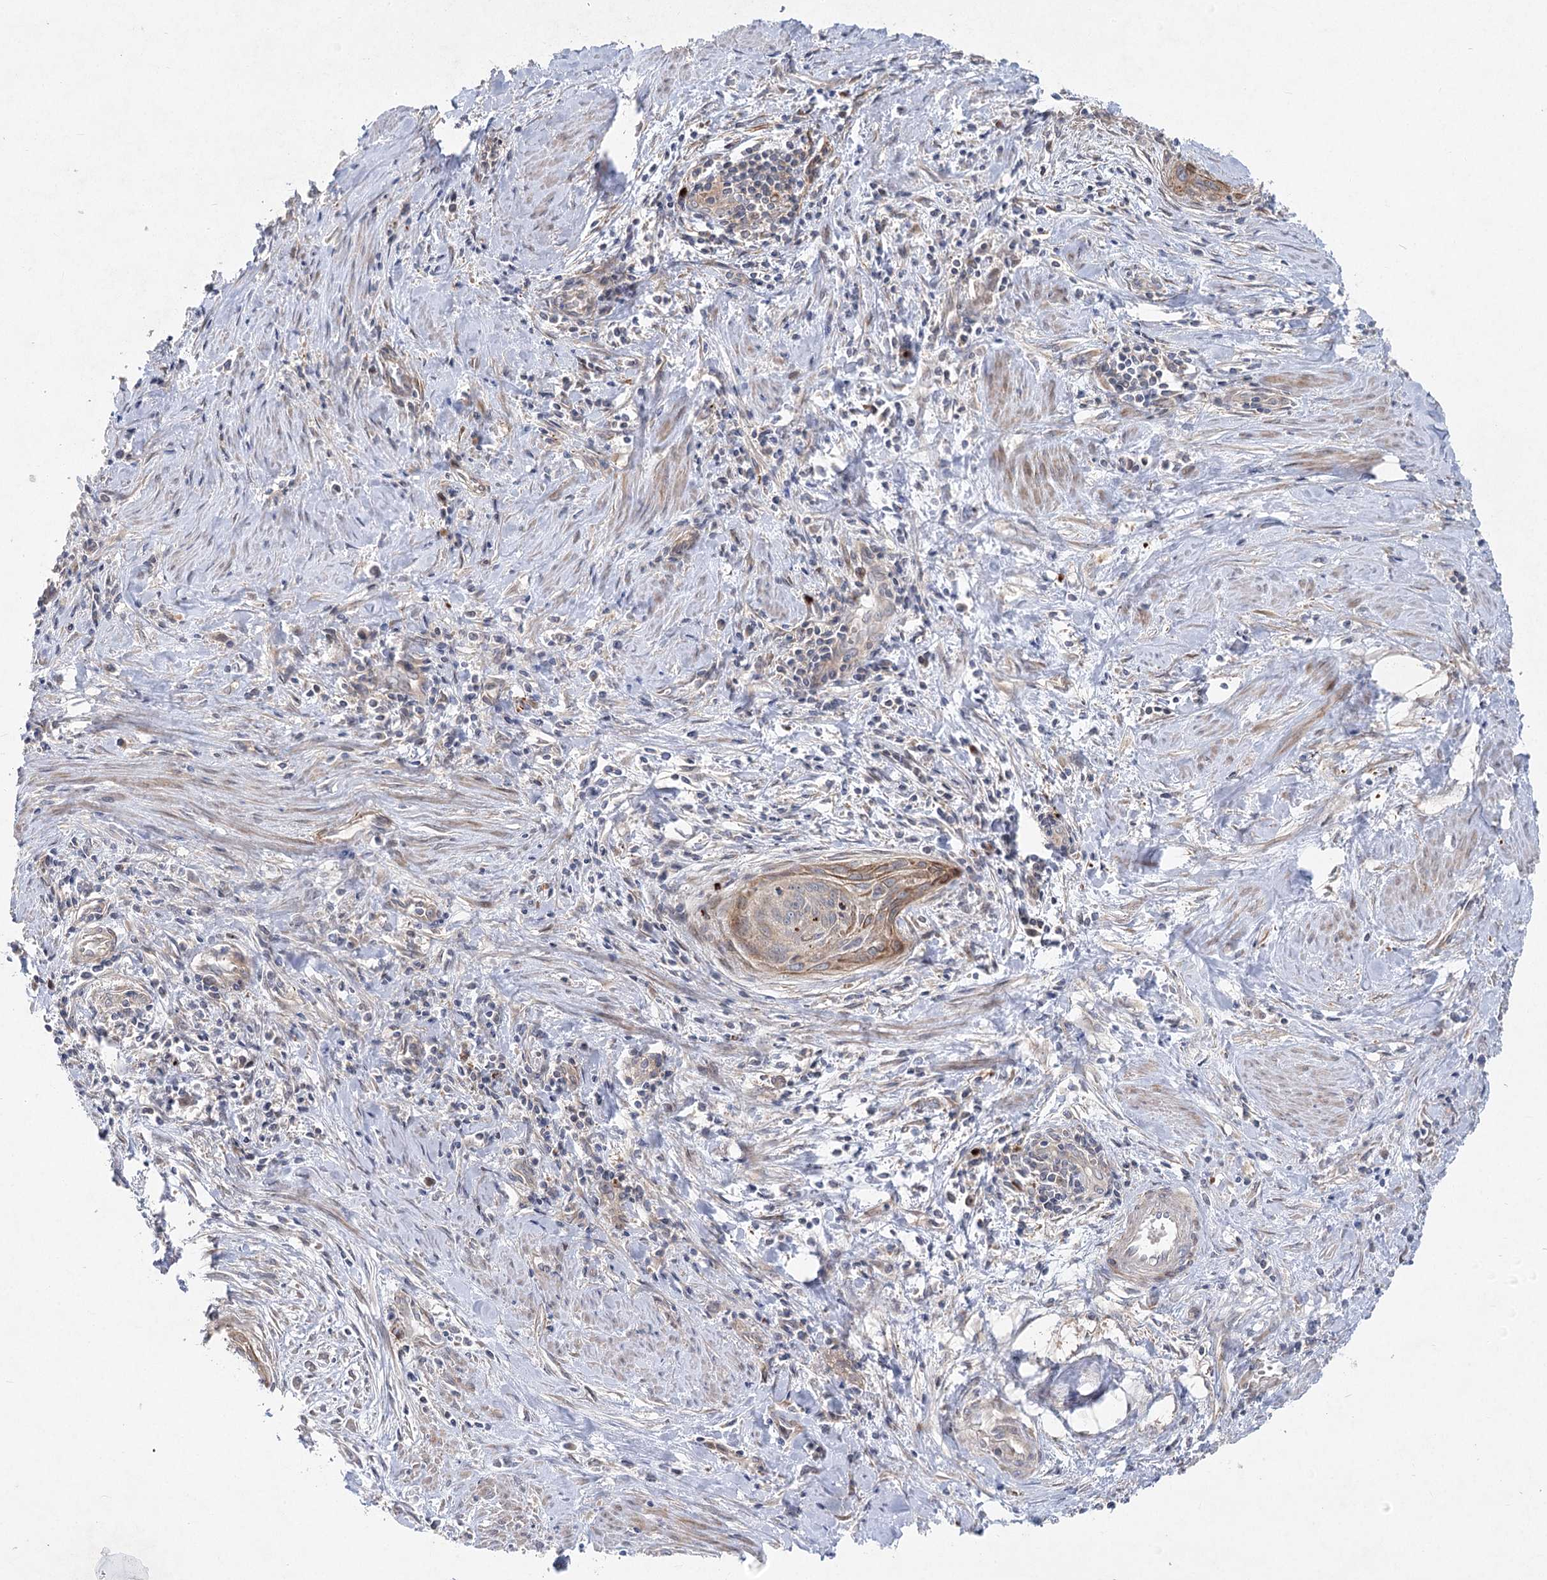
{"staining": {"intensity": "moderate", "quantity": "<25%", "location": "cytoplasmic/membranous"}, "tissue": "cervical cancer", "cell_type": "Tumor cells", "image_type": "cancer", "snomed": [{"axis": "morphology", "description": "Squamous cell carcinoma, NOS"}, {"axis": "topography", "description": "Cervix"}], "caption": "Protein expression analysis of cervical squamous cell carcinoma exhibits moderate cytoplasmic/membranous positivity in approximately <25% of tumor cells.", "gene": "SH3BP5L", "patient": {"sex": "female", "age": 55}}